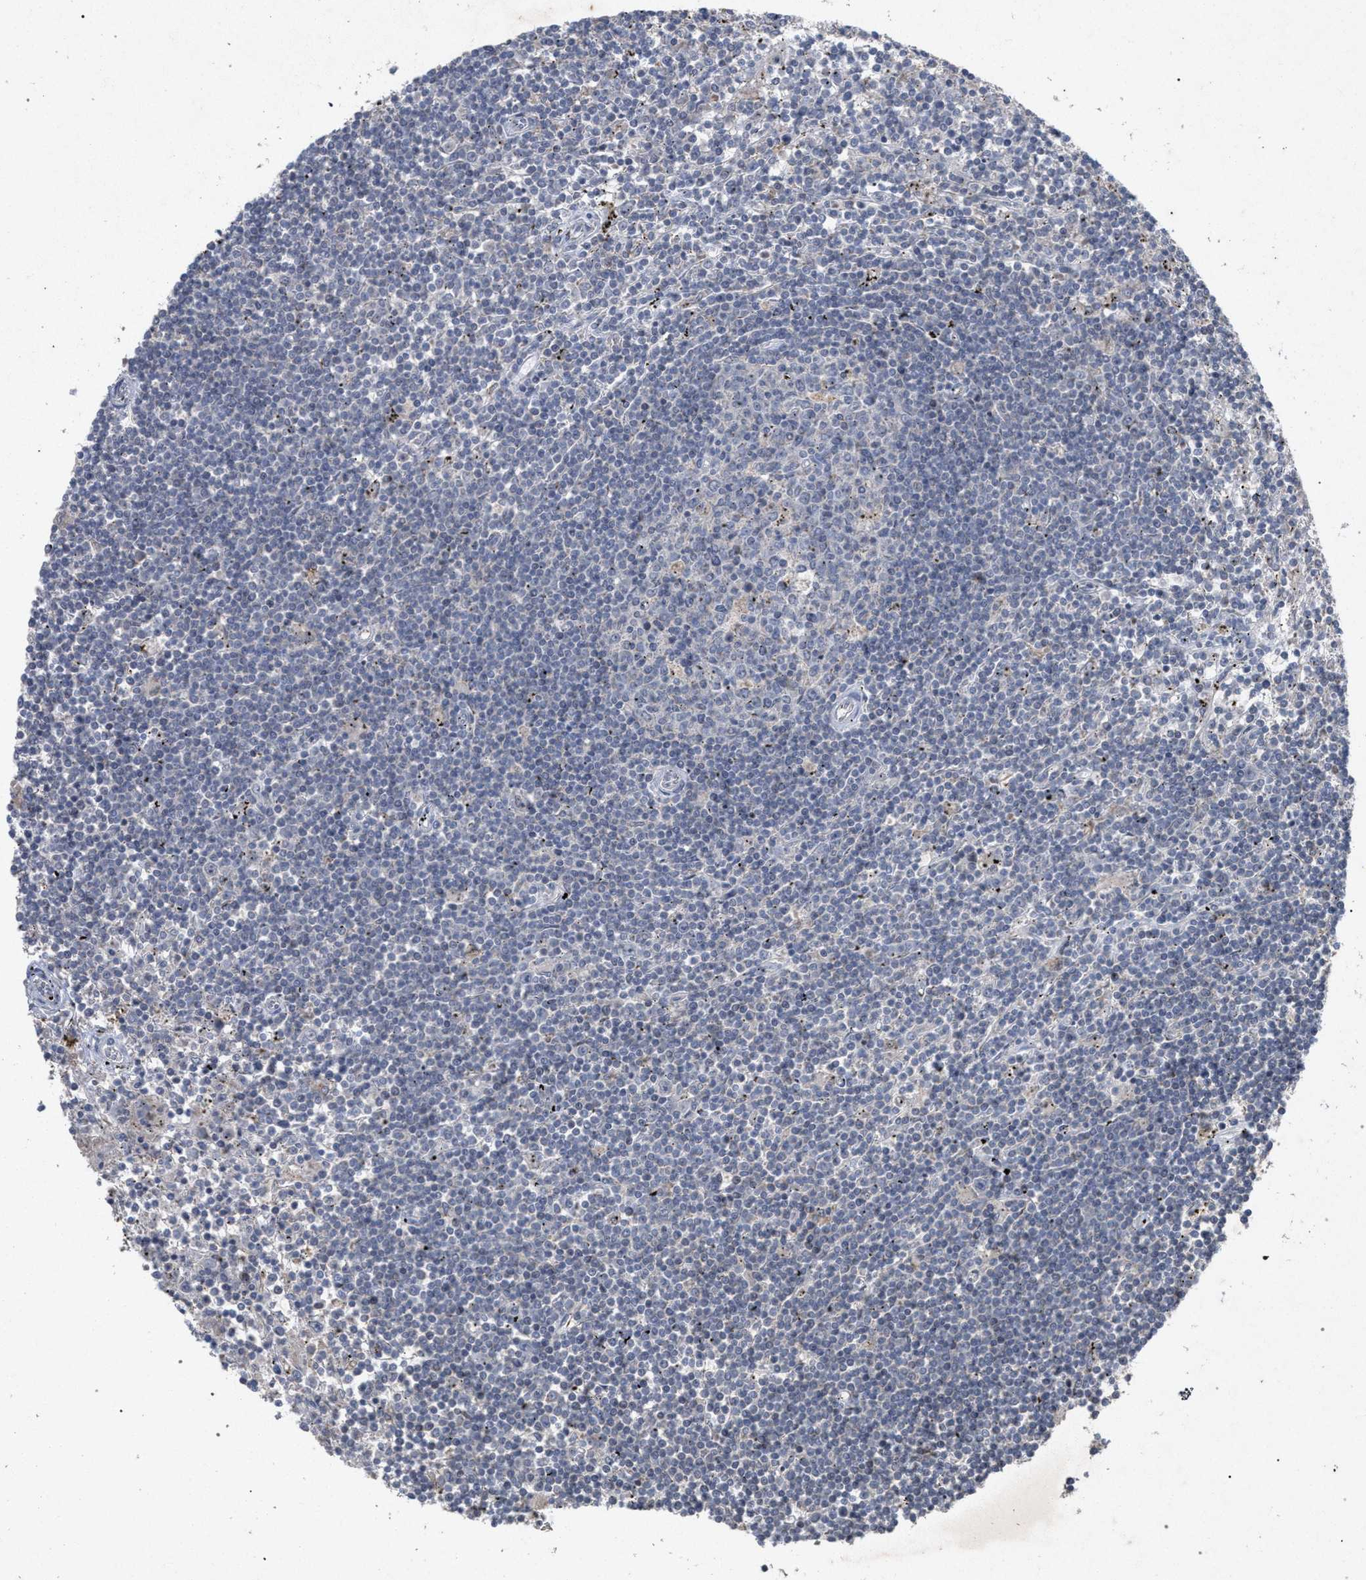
{"staining": {"intensity": "negative", "quantity": "none", "location": "none"}, "tissue": "lymphoma", "cell_type": "Tumor cells", "image_type": "cancer", "snomed": [{"axis": "morphology", "description": "Malignant lymphoma, non-Hodgkin's type, Low grade"}, {"axis": "topography", "description": "Spleen"}], "caption": "The micrograph shows no significant positivity in tumor cells of malignant lymphoma, non-Hodgkin's type (low-grade).", "gene": "PKD2L1", "patient": {"sex": "male", "age": 76}}